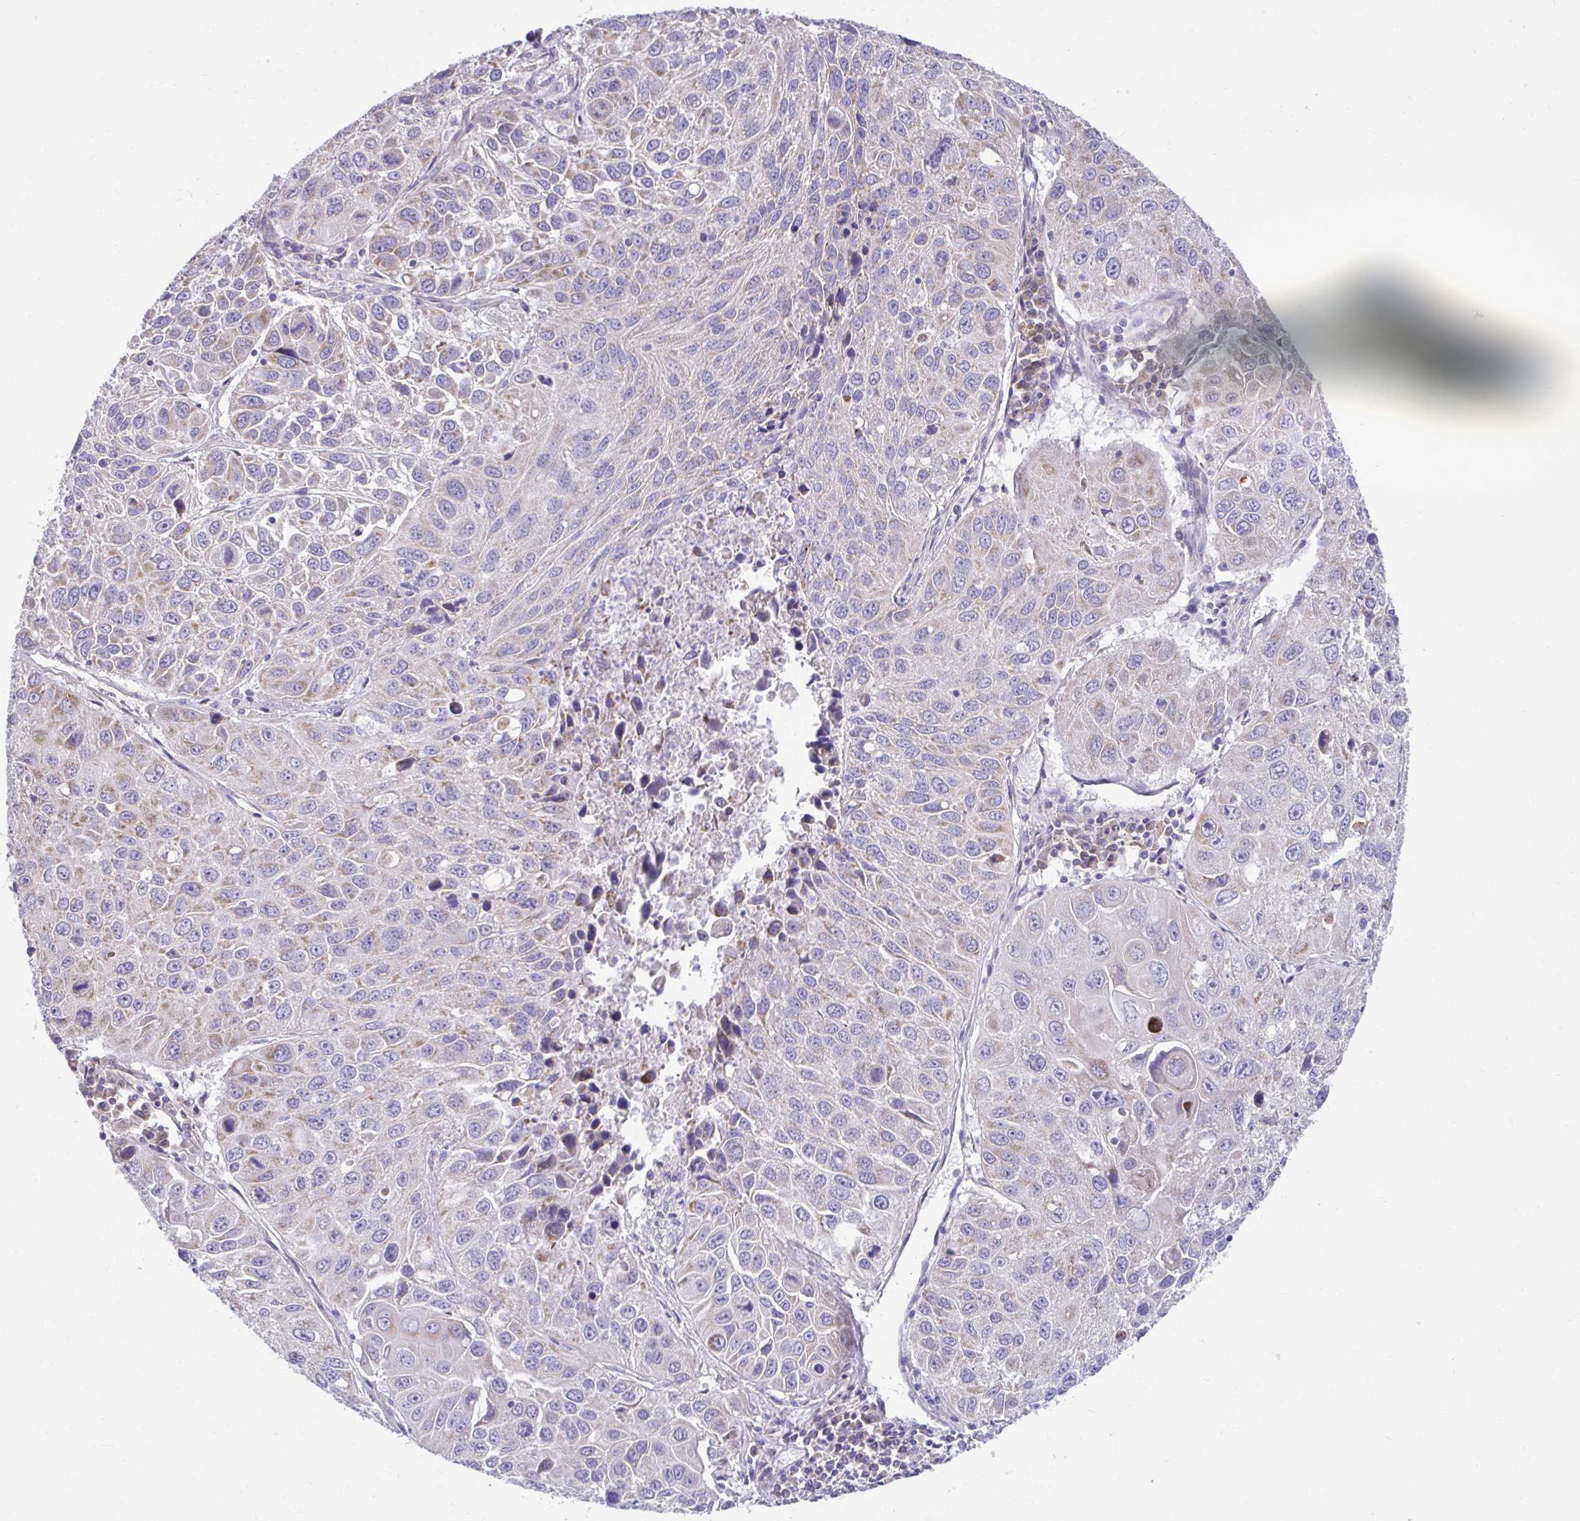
{"staining": {"intensity": "weak", "quantity": "<25%", "location": "cytoplasmic/membranous"}, "tissue": "lung cancer", "cell_type": "Tumor cells", "image_type": "cancer", "snomed": [{"axis": "morphology", "description": "Squamous cell carcinoma, NOS"}, {"axis": "topography", "description": "Lung"}], "caption": "DAB (3,3'-diaminobenzidine) immunohistochemical staining of squamous cell carcinoma (lung) shows no significant staining in tumor cells. (Stains: DAB immunohistochemistry (IHC) with hematoxylin counter stain, Microscopy: brightfield microscopy at high magnification).", "gene": "LINGO4", "patient": {"sex": "female", "age": 61}}